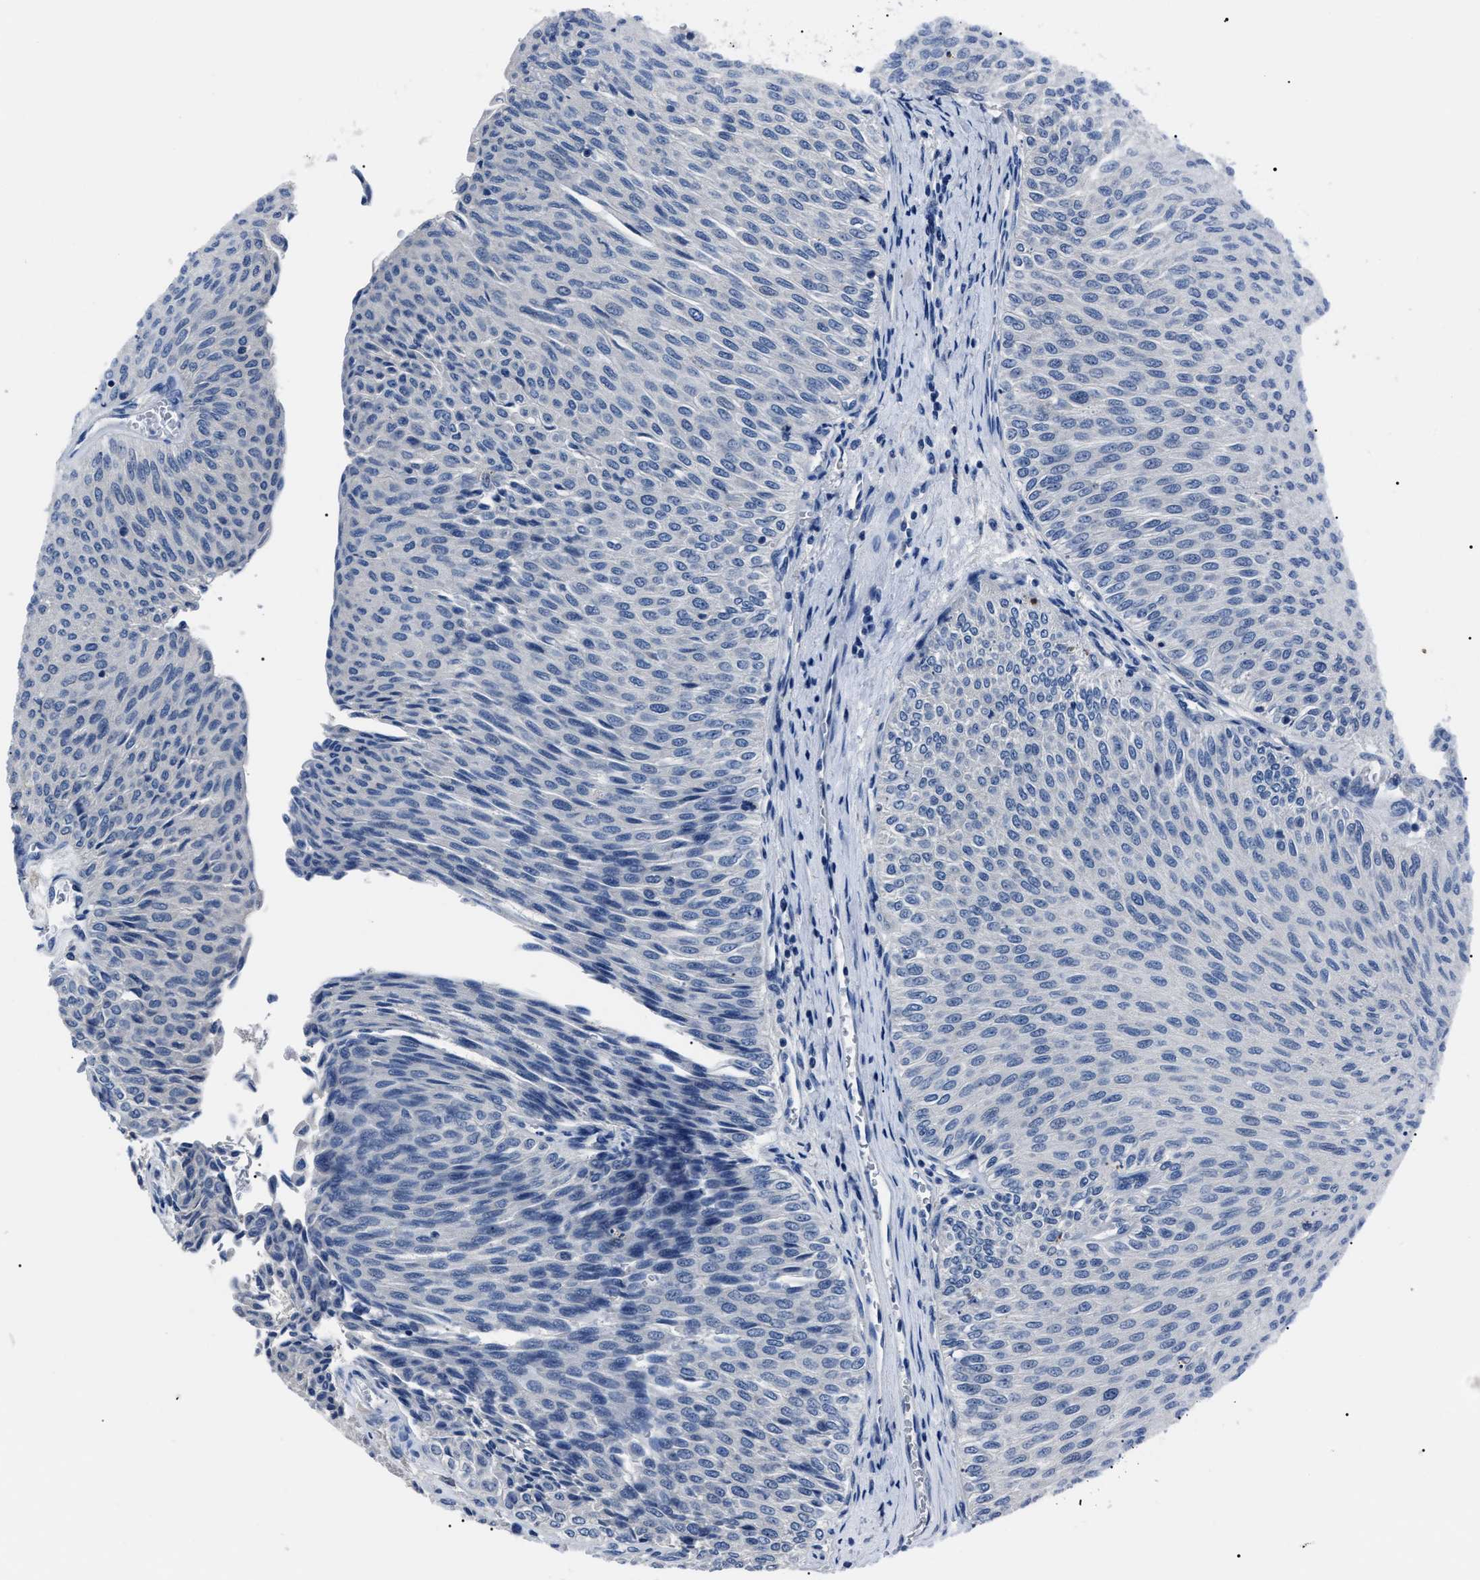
{"staining": {"intensity": "negative", "quantity": "none", "location": "none"}, "tissue": "urothelial cancer", "cell_type": "Tumor cells", "image_type": "cancer", "snomed": [{"axis": "morphology", "description": "Urothelial carcinoma, Low grade"}, {"axis": "topography", "description": "Urinary bladder"}], "caption": "Immunohistochemical staining of low-grade urothelial carcinoma exhibits no significant positivity in tumor cells.", "gene": "LRWD1", "patient": {"sex": "male", "age": 78}}